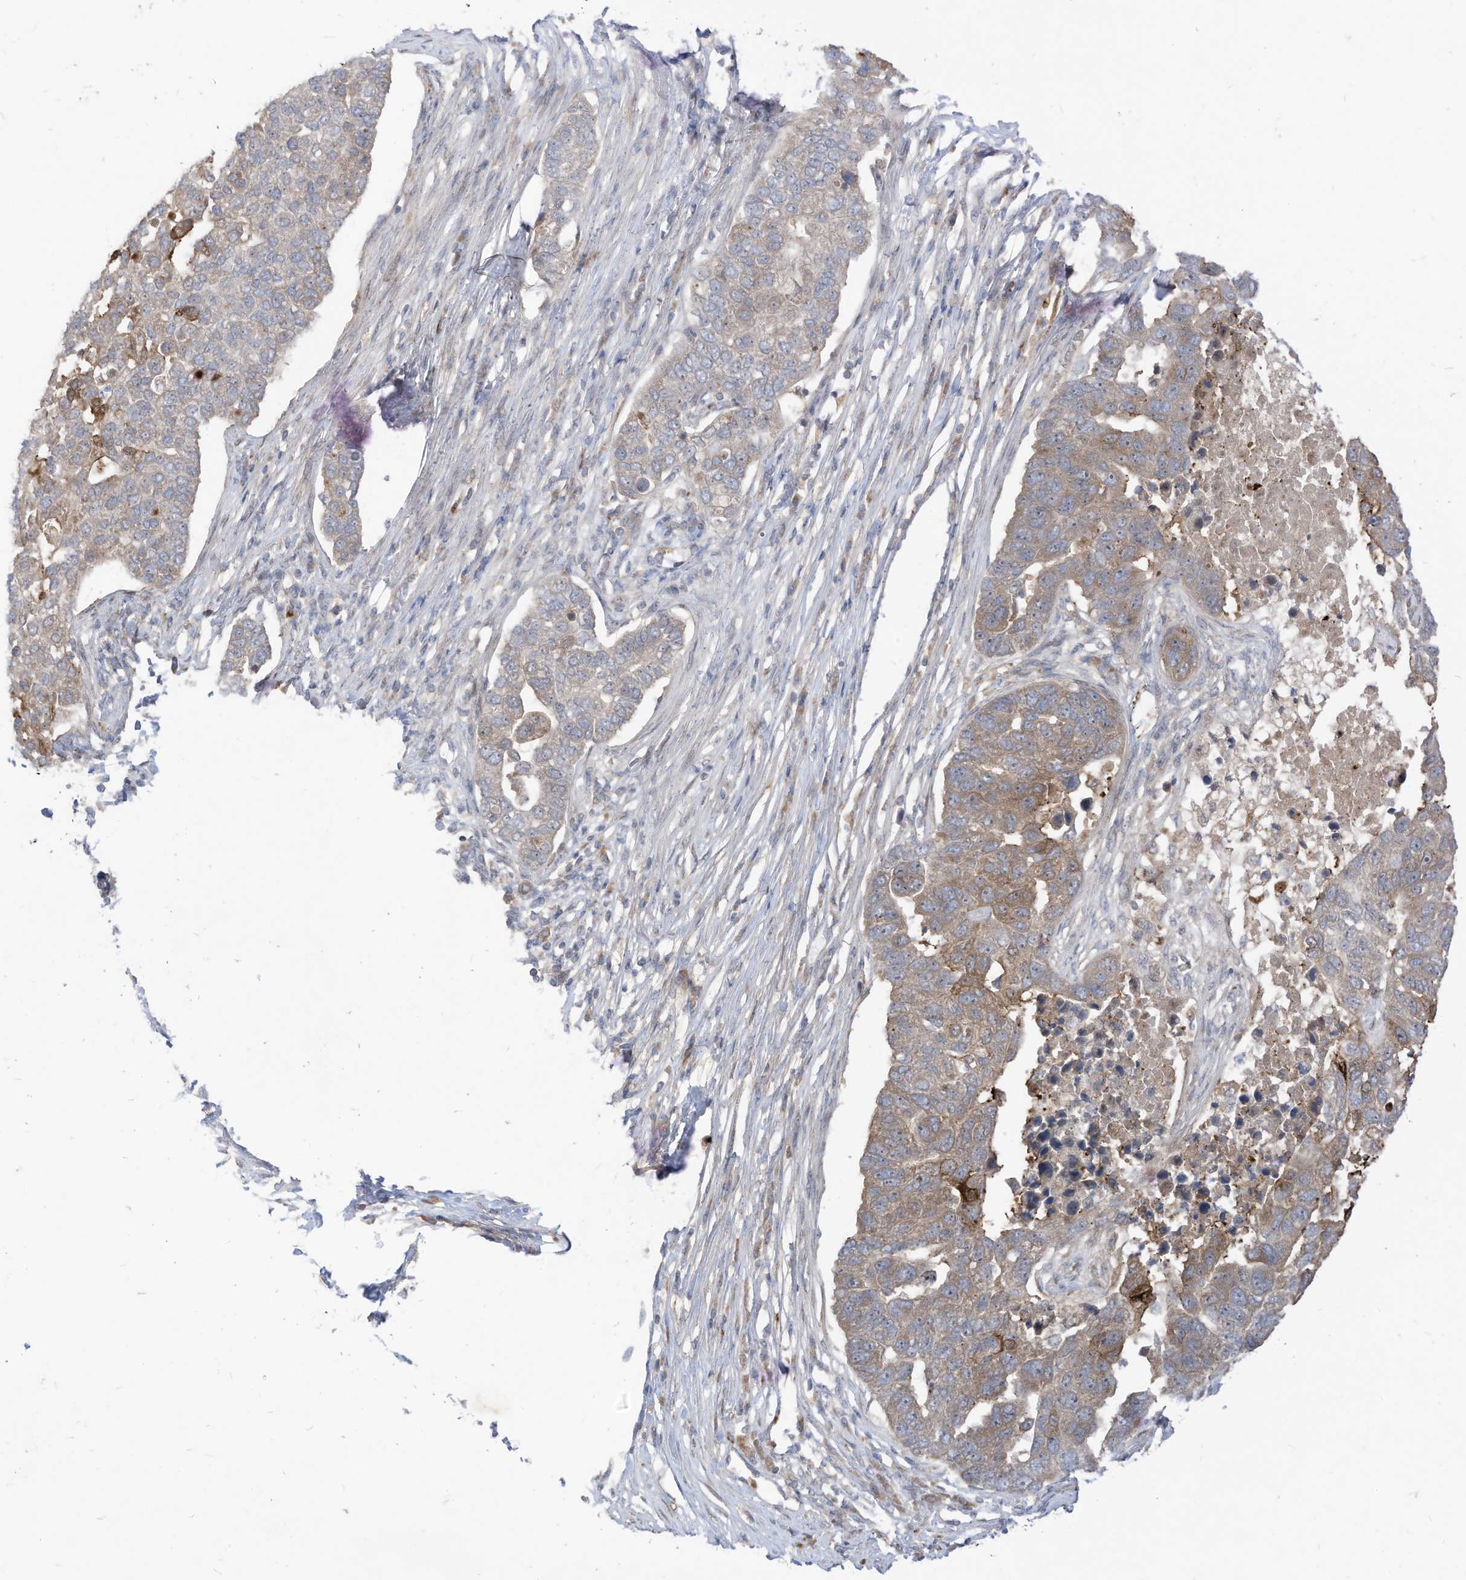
{"staining": {"intensity": "moderate", "quantity": "<25%", "location": "cytoplasmic/membranous"}, "tissue": "pancreatic cancer", "cell_type": "Tumor cells", "image_type": "cancer", "snomed": [{"axis": "morphology", "description": "Adenocarcinoma, NOS"}, {"axis": "topography", "description": "Pancreas"}], "caption": "Brown immunohistochemical staining in human adenocarcinoma (pancreatic) reveals moderate cytoplasmic/membranous expression in about <25% of tumor cells.", "gene": "CNKSR1", "patient": {"sex": "female", "age": 61}}